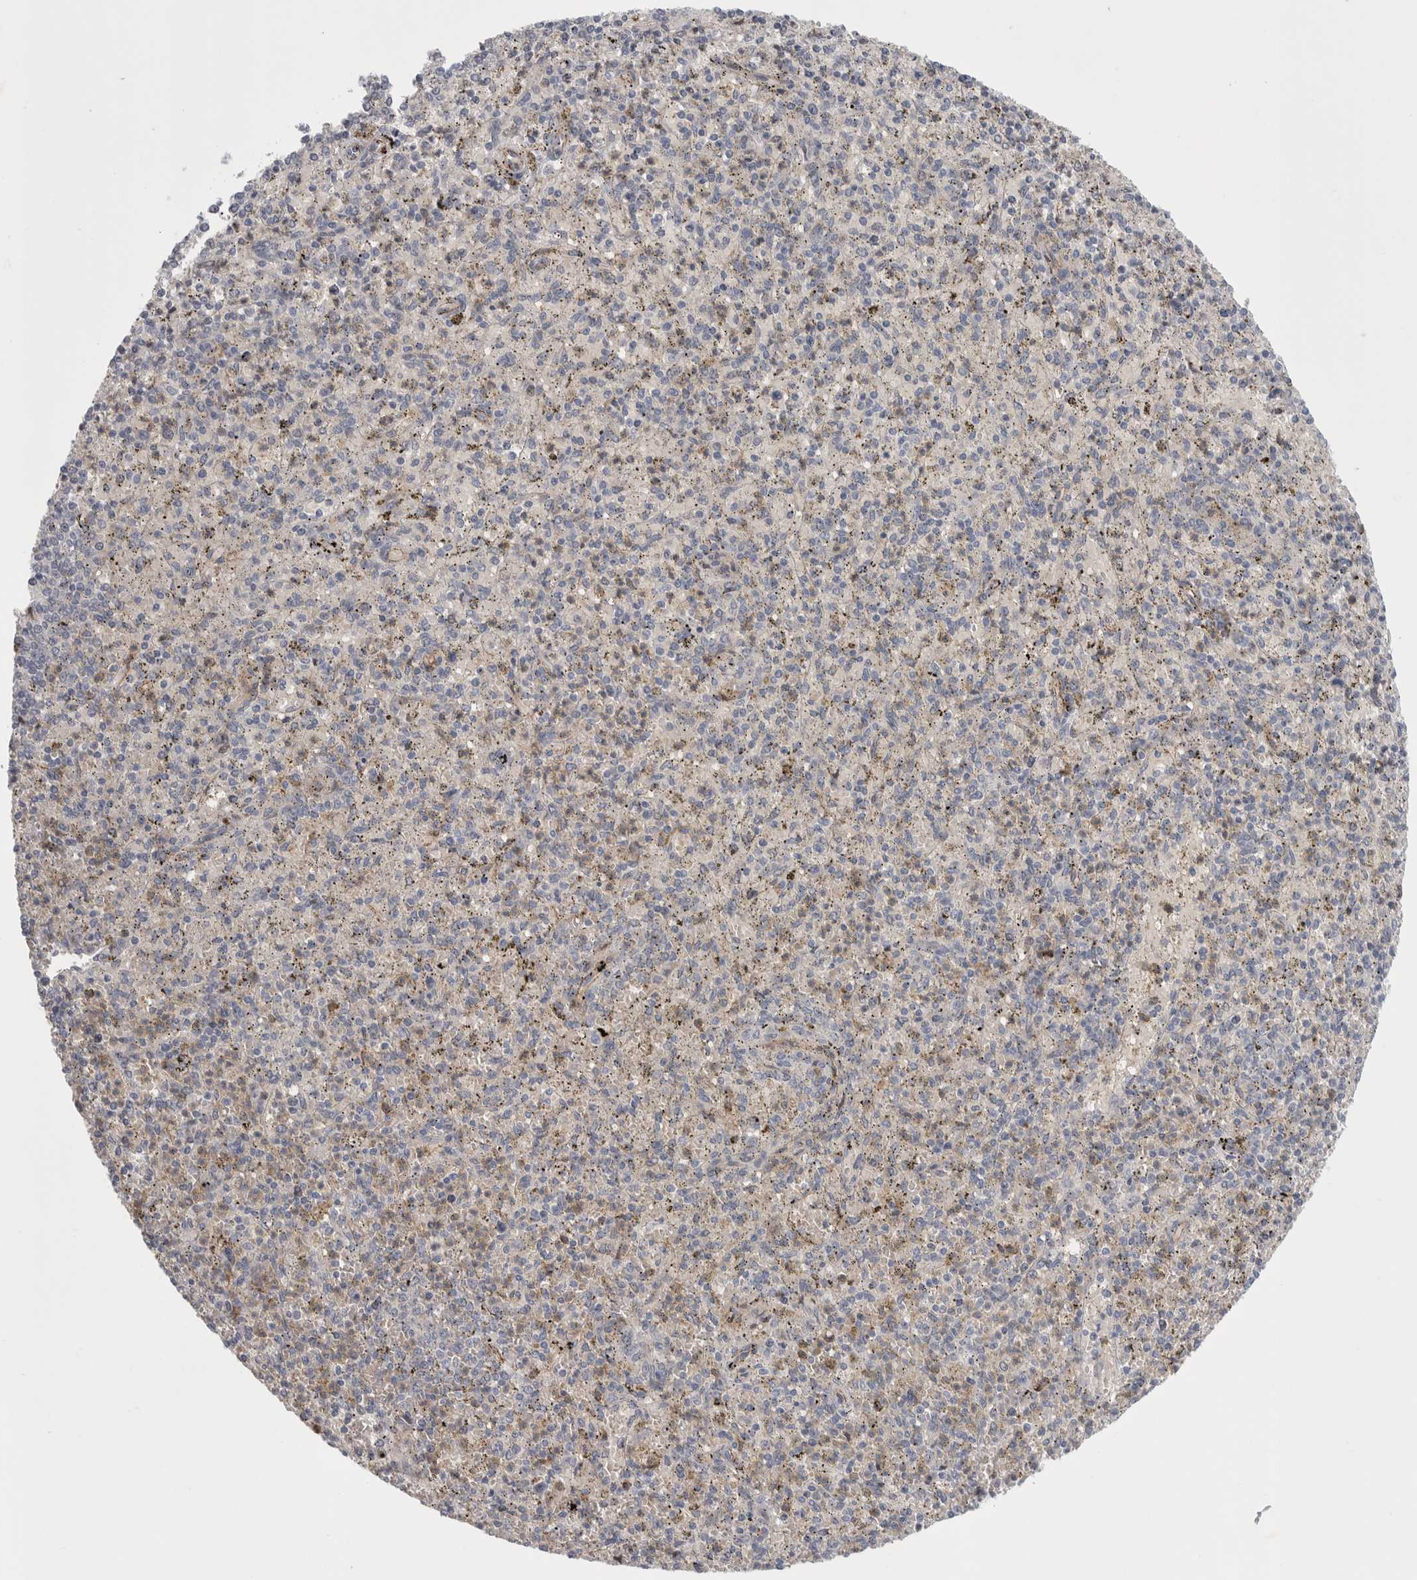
{"staining": {"intensity": "weak", "quantity": "25%-75%", "location": "cytoplasmic/membranous"}, "tissue": "spleen", "cell_type": "Cells in red pulp", "image_type": "normal", "snomed": [{"axis": "morphology", "description": "Normal tissue, NOS"}, {"axis": "topography", "description": "Spleen"}], "caption": "Protein expression analysis of unremarkable spleen exhibits weak cytoplasmic/membranous positivity in about 25%-75% of cells in red pulp. Ihc stains the protein in brown and the nuclei are stained blue.", "gene": "ZNF862", "patient": {"sex": "male", "age": 72}}